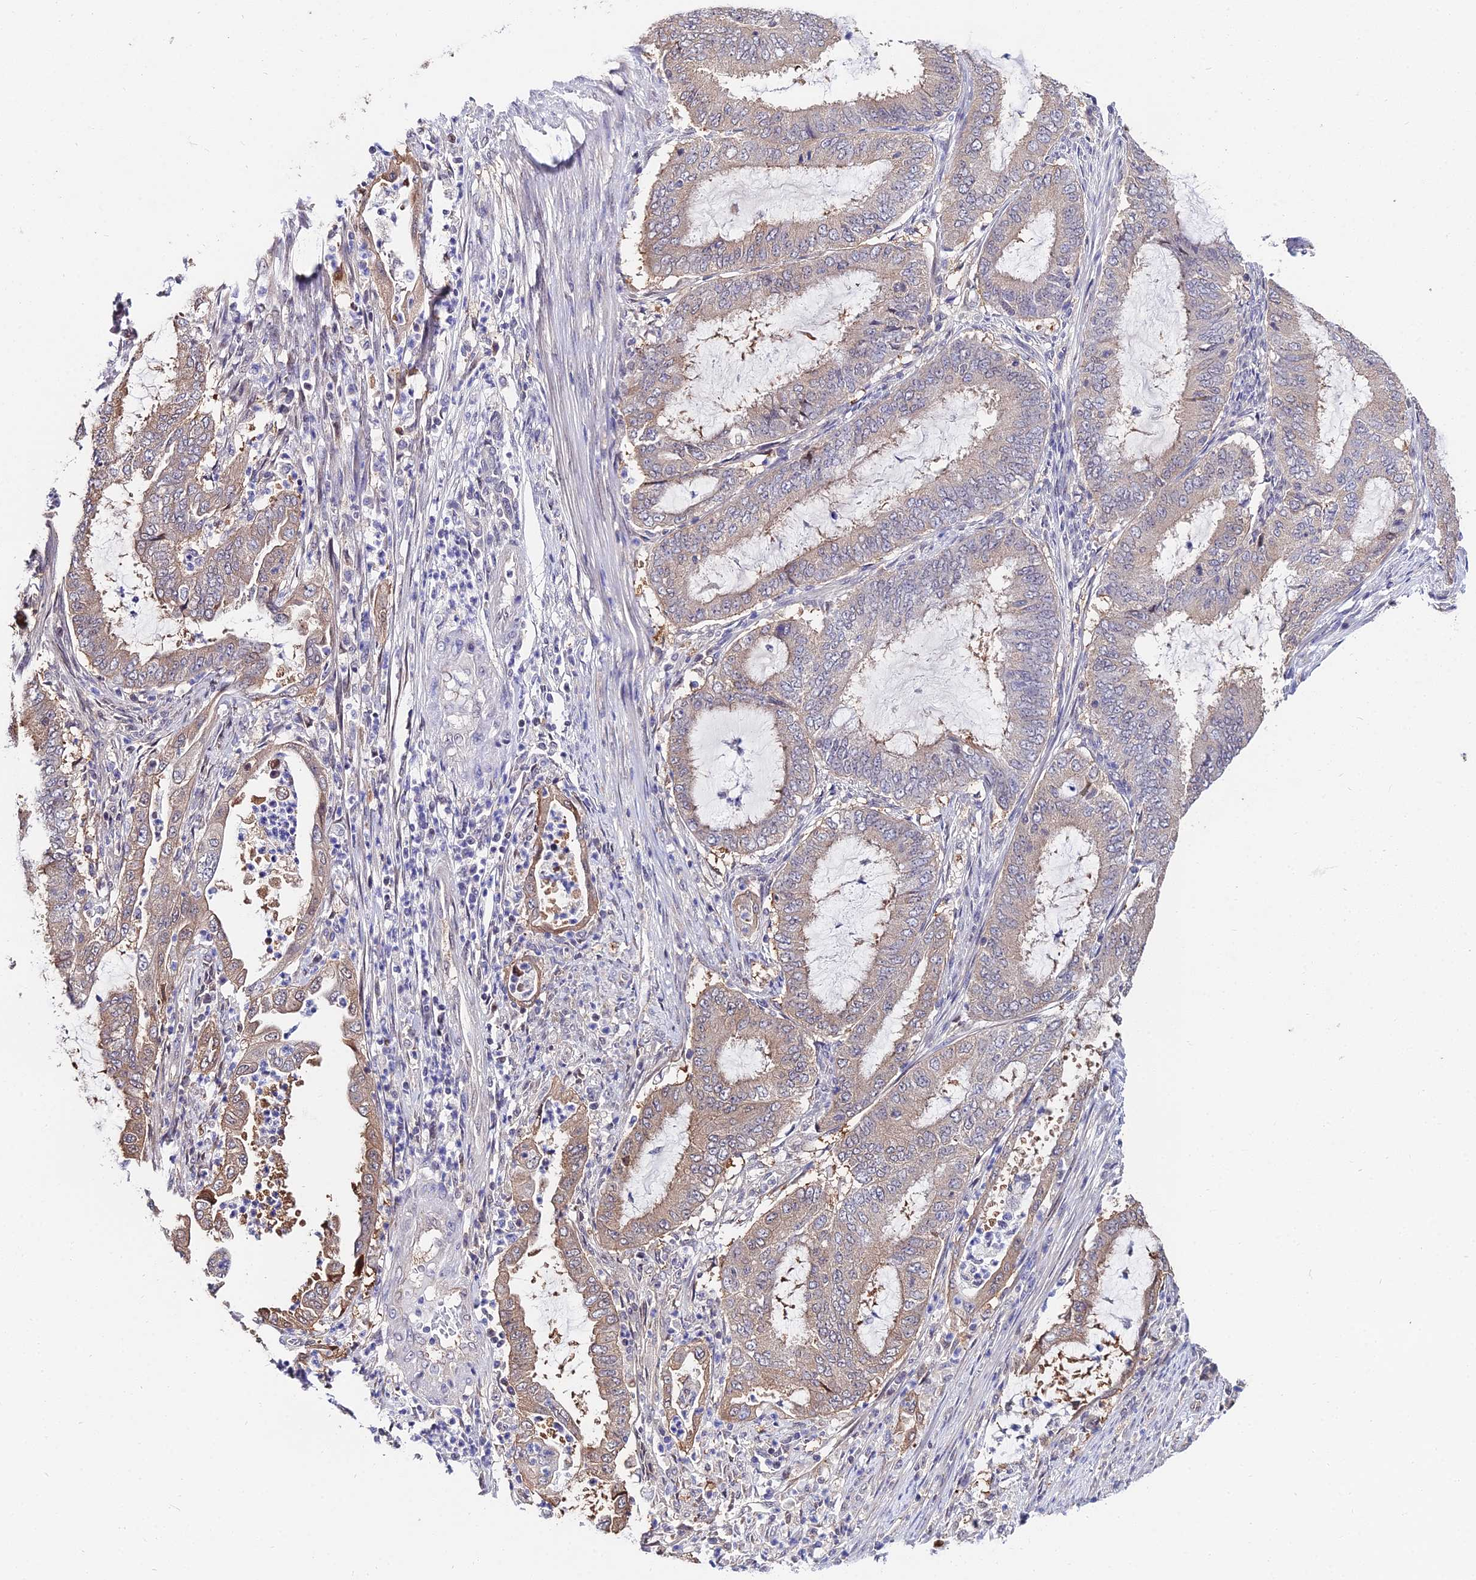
{"staining": {"intensity": "weak", "quantity": "25%-75%", "location": "cytoplasmic/membranous"}, "tissue": "endometrial cancer", "cell_type": "Tumor cells", "image_type": "cancer", "snomed": [{"axis": "morphology", "description": "Adenocarcinoma, NOS"}, {"axis": "topography", "description": "Endometrium"}], "caption": "Weak cytoplasmic/membranous positivity for a protein is appreciated in about 25%-75% of tumor cells of endometrial cancer (adenocarcinoma) using IHC.", "gene": "INPP4A", "patient": {"sex": "female", "age": 51}}